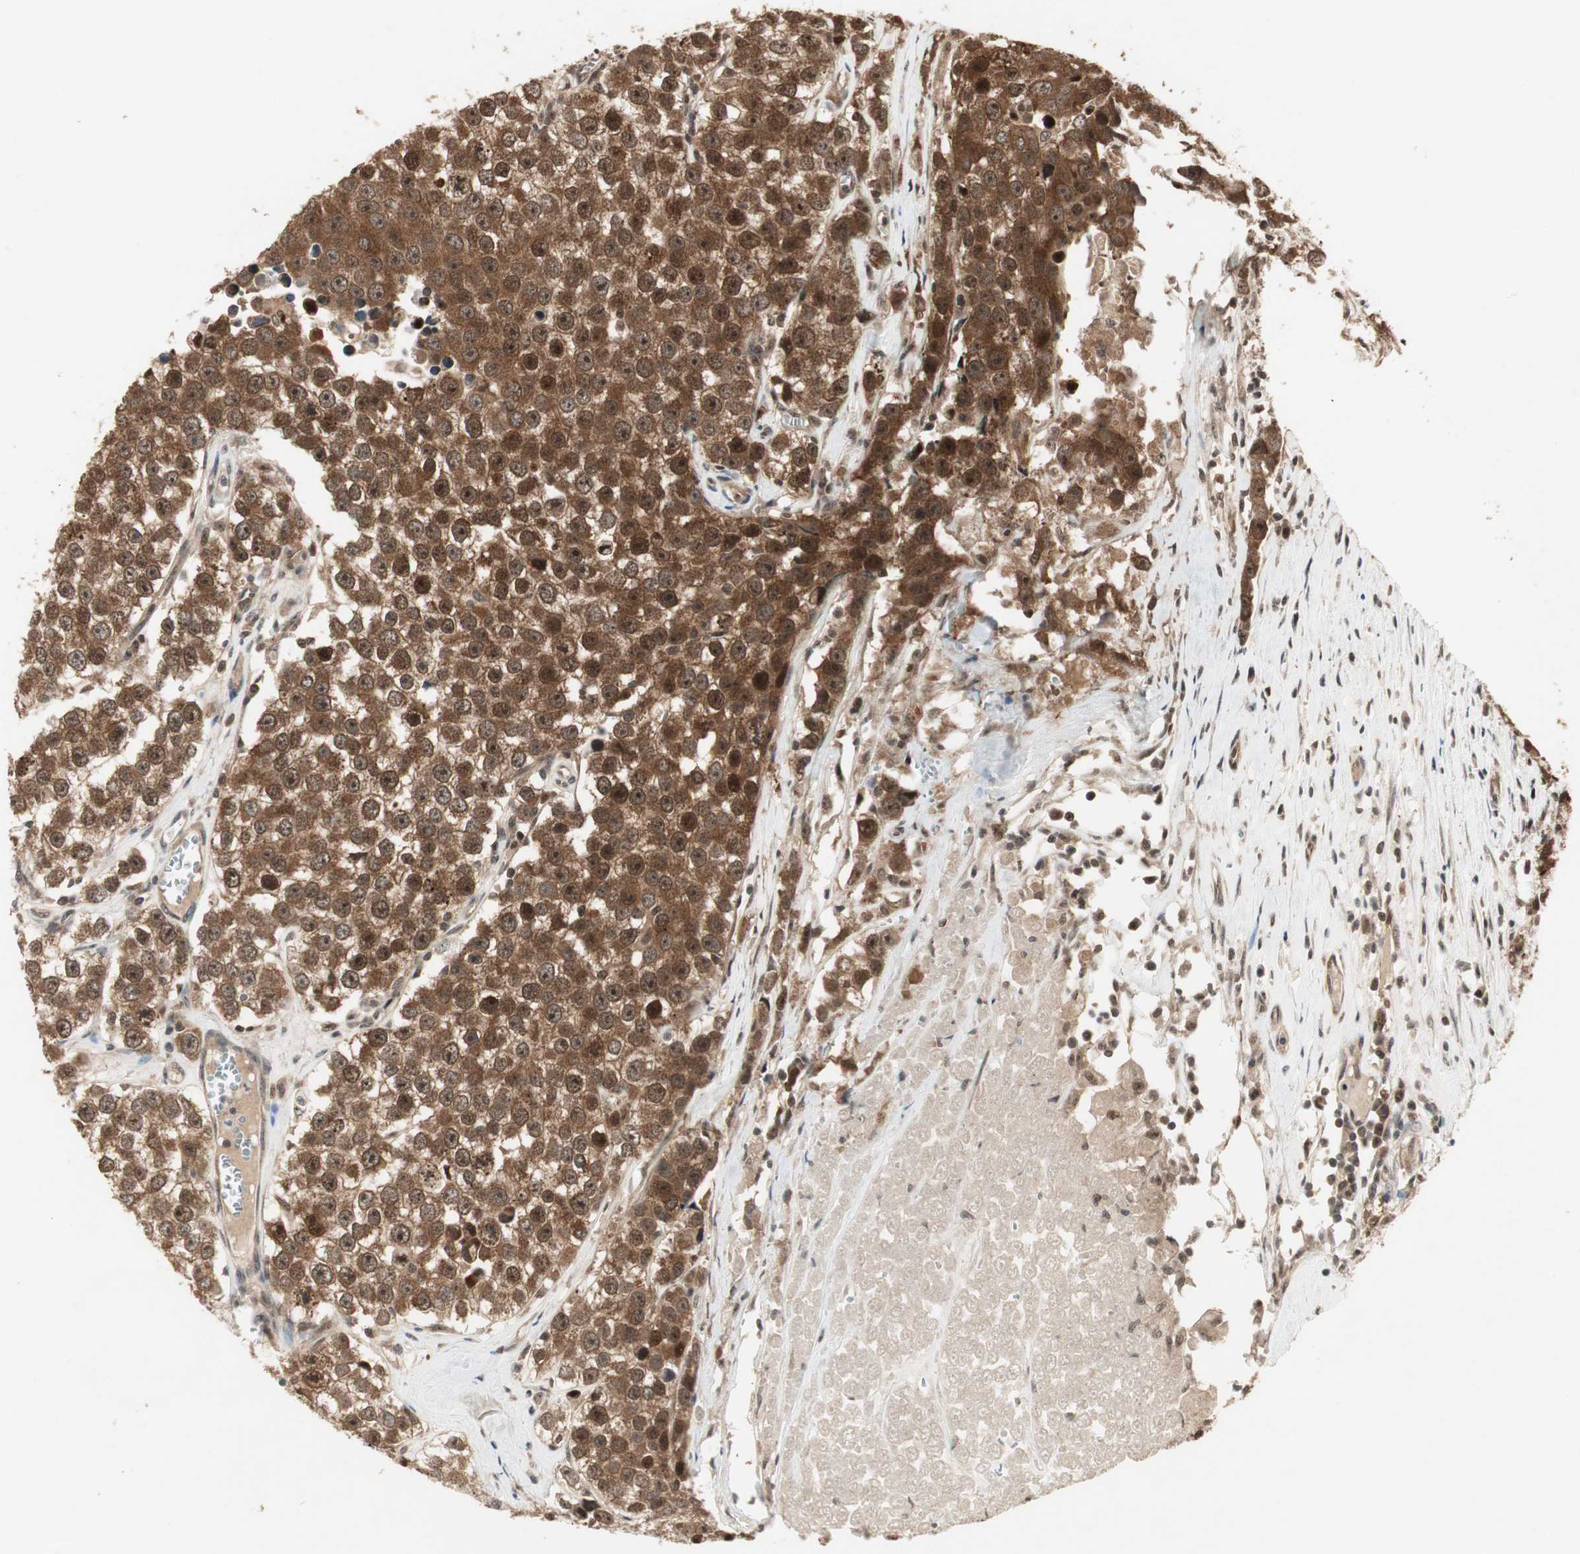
{"staining": {"intensity": "strong", "quantity": ">75%", "location": "cytoplasmic/membranous,nuclear"}, "tissue": "testis cancer", "cell_type": "Tumor cells", "image_type": "cancer", "snomed": [{"axis": "morphology", "description": "Seminoma, NOS"}, {"axis": "morphology", "description": "Carcinoma, Embryonal, NOS"}, {"axis": "topography", "description": "Testis"}], "caption": "IHC staining of embryonal carcinoma (testis), which displays high levels of strong cytoplasmic/membranous and nuclear expression in about >75% of tumor cells indicating strong cytoplasmic/membranous and nuclear protein positivity. The staining was performed using DAB (brown) for protein detection and nuclei were counterstained in hematoxylin (blue).", "gene": "CSNK2B", "patient": {"sex": "male", "age": 52}}